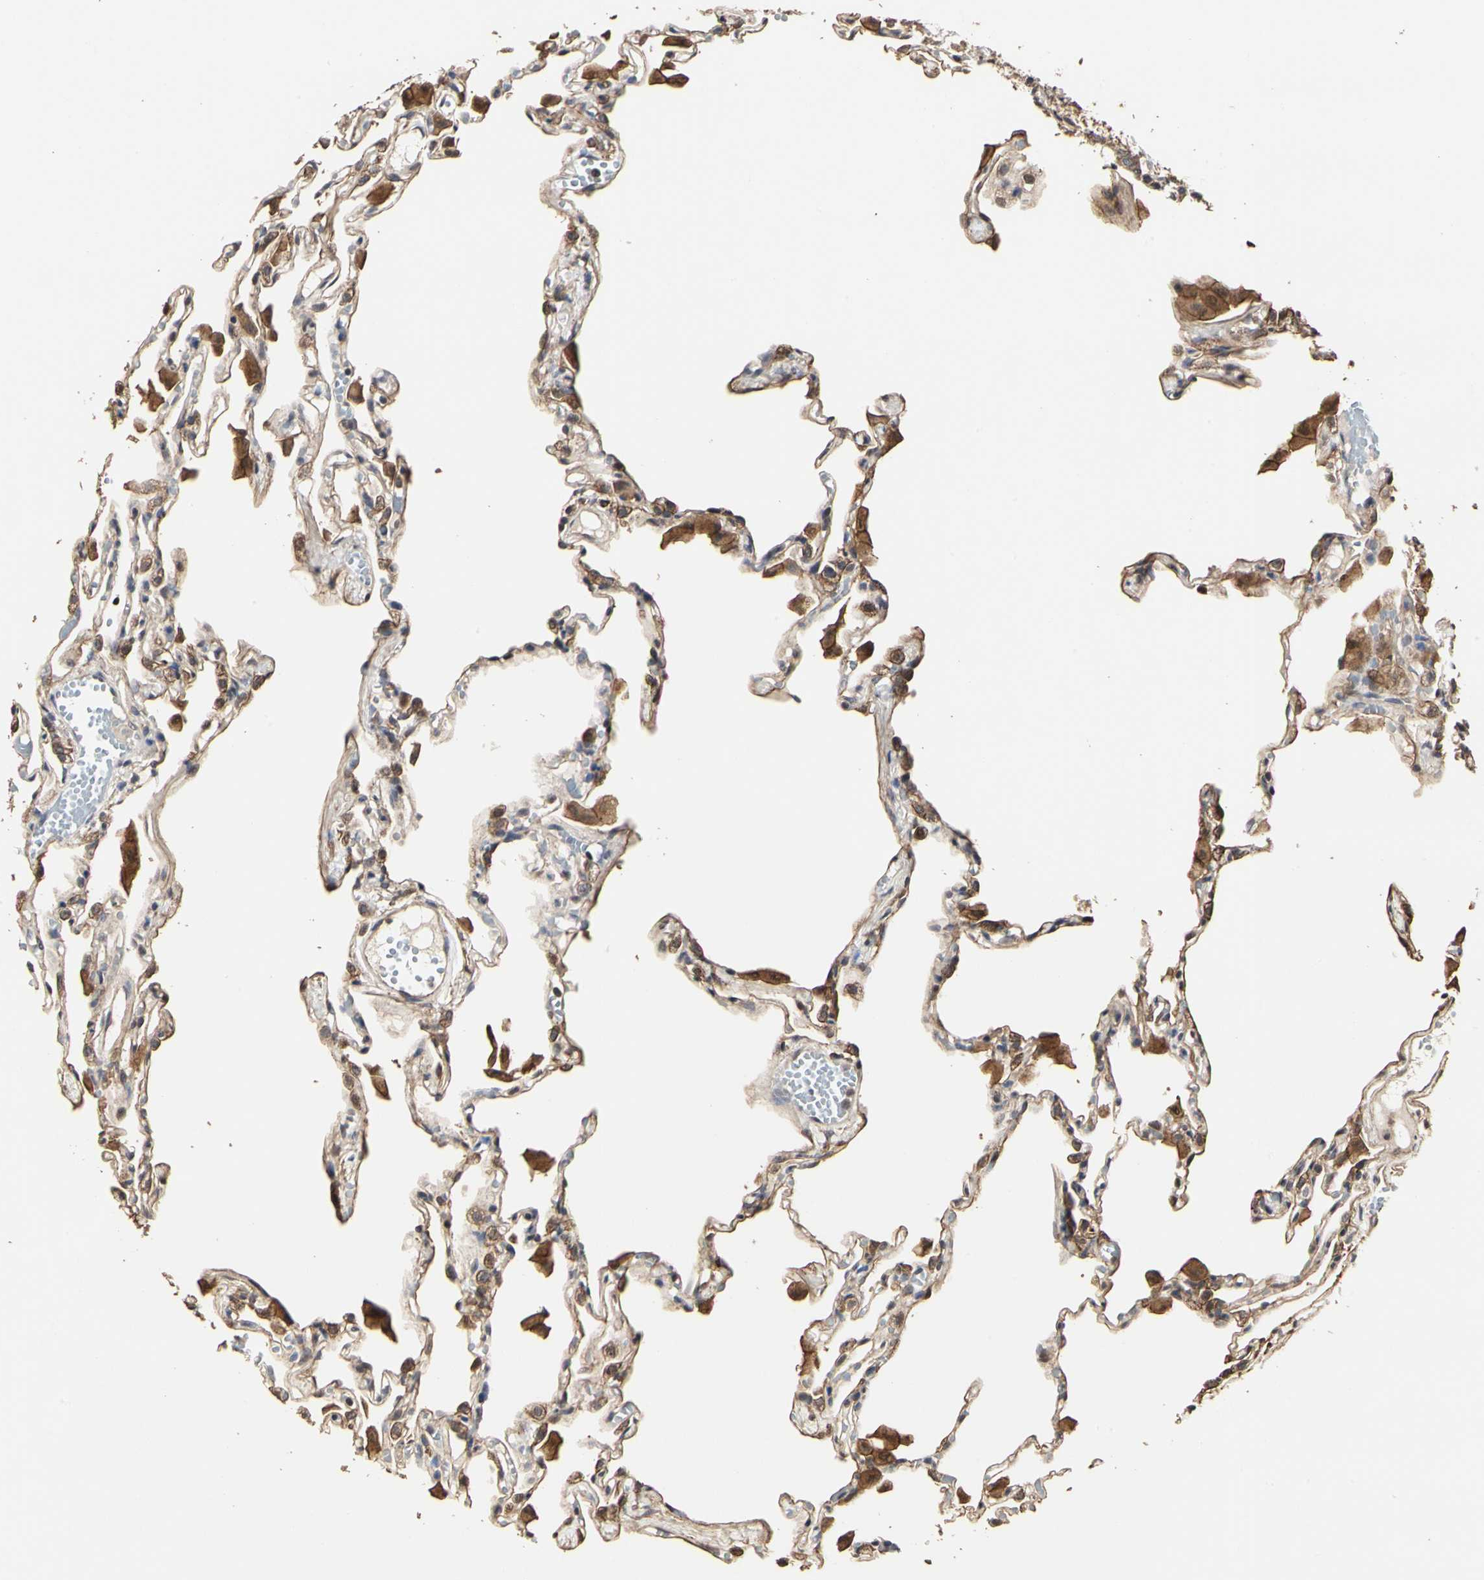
{"staining": {"intensity": "moderate", "quantity": "25%-75%", "location": "cytoplasmic/membranous"}, "tissue": "lung", "cell_type": "Alveolar cells", "image_type": "normal", "snomed": [{"axis": "morphology", "description": "Normal tissue, NOS"}, {"axis": "topography", "description": "Lung"}], "caption": "A medium amount of moderate cytoplasmic/membranous expression is appreciated in approximately 25%-75% of alveolar cells in normal lung. The staining was performed using DAB (3,3'-diaminobenzidine), with brown indicating positive protein expression. Nuclei are stained blue with hematoxylin.", "gene": "TAOK1", "patient": {"sex": "female", "age": 49}}